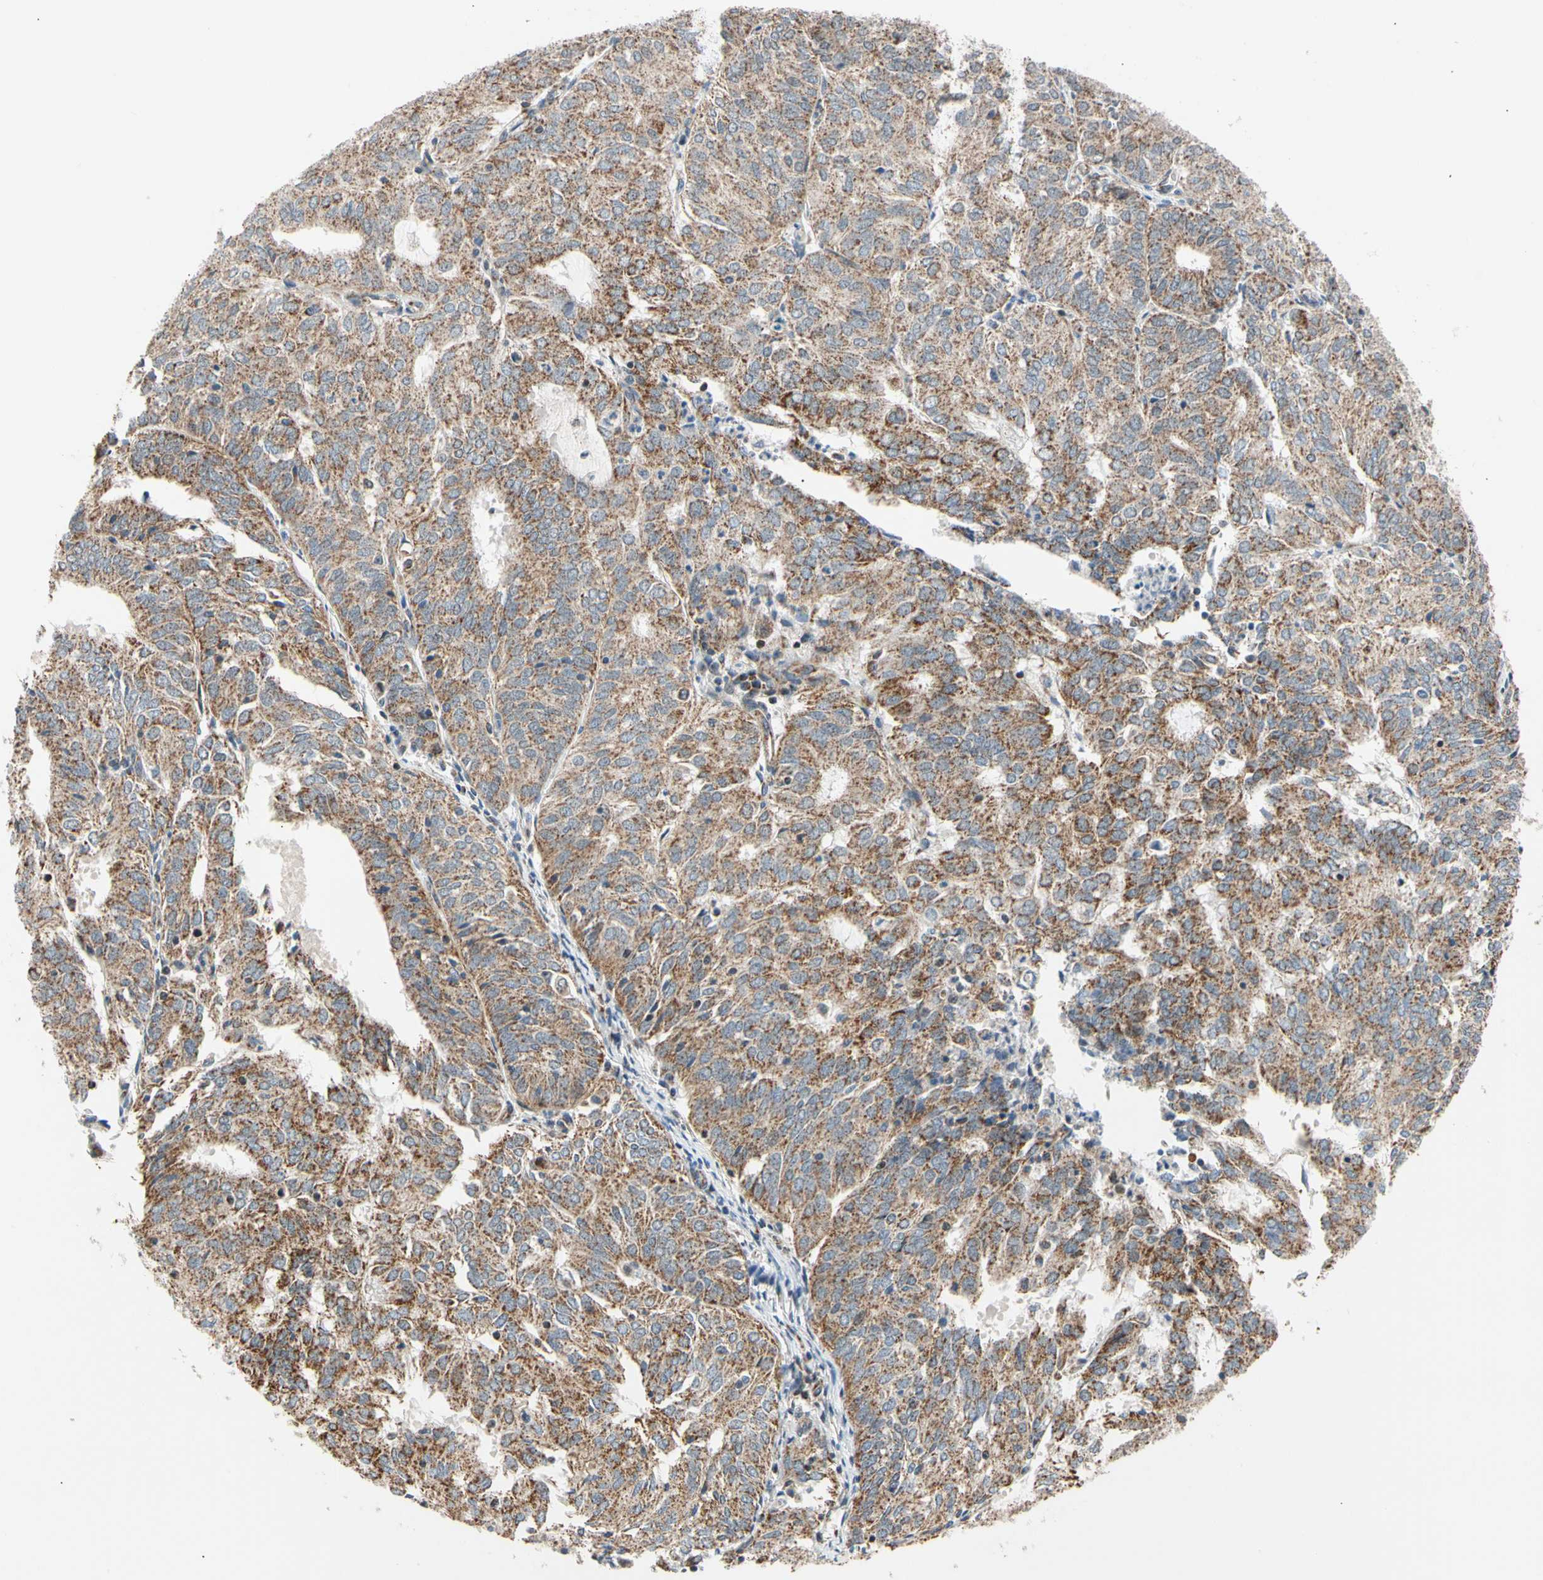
{"staining": {"intensity": "moderate", "quantity": ">75%", "location": "cytoplasmic/membranous"}, "tissue": "endometrial cancer", "cell_type": "Tumor cells", "image_type": "cancer", "snomed": [{"axis": "morphology", "description": "Adenocarcinoma, NOS"}, {"axis": "topography", "description": "Uterus"}], "caption": "This micrograph shows adenocarcinoma (endometrial) stained with immunohistochemistry (IHC) to label a protein in brown. The cytoplasmic/membranous of tumor cells show moderate positivity for the protein. Nuclei are counter-stained blue.", "gene": "KHDC4", "patient": {"sex": "female", "age": 60}}